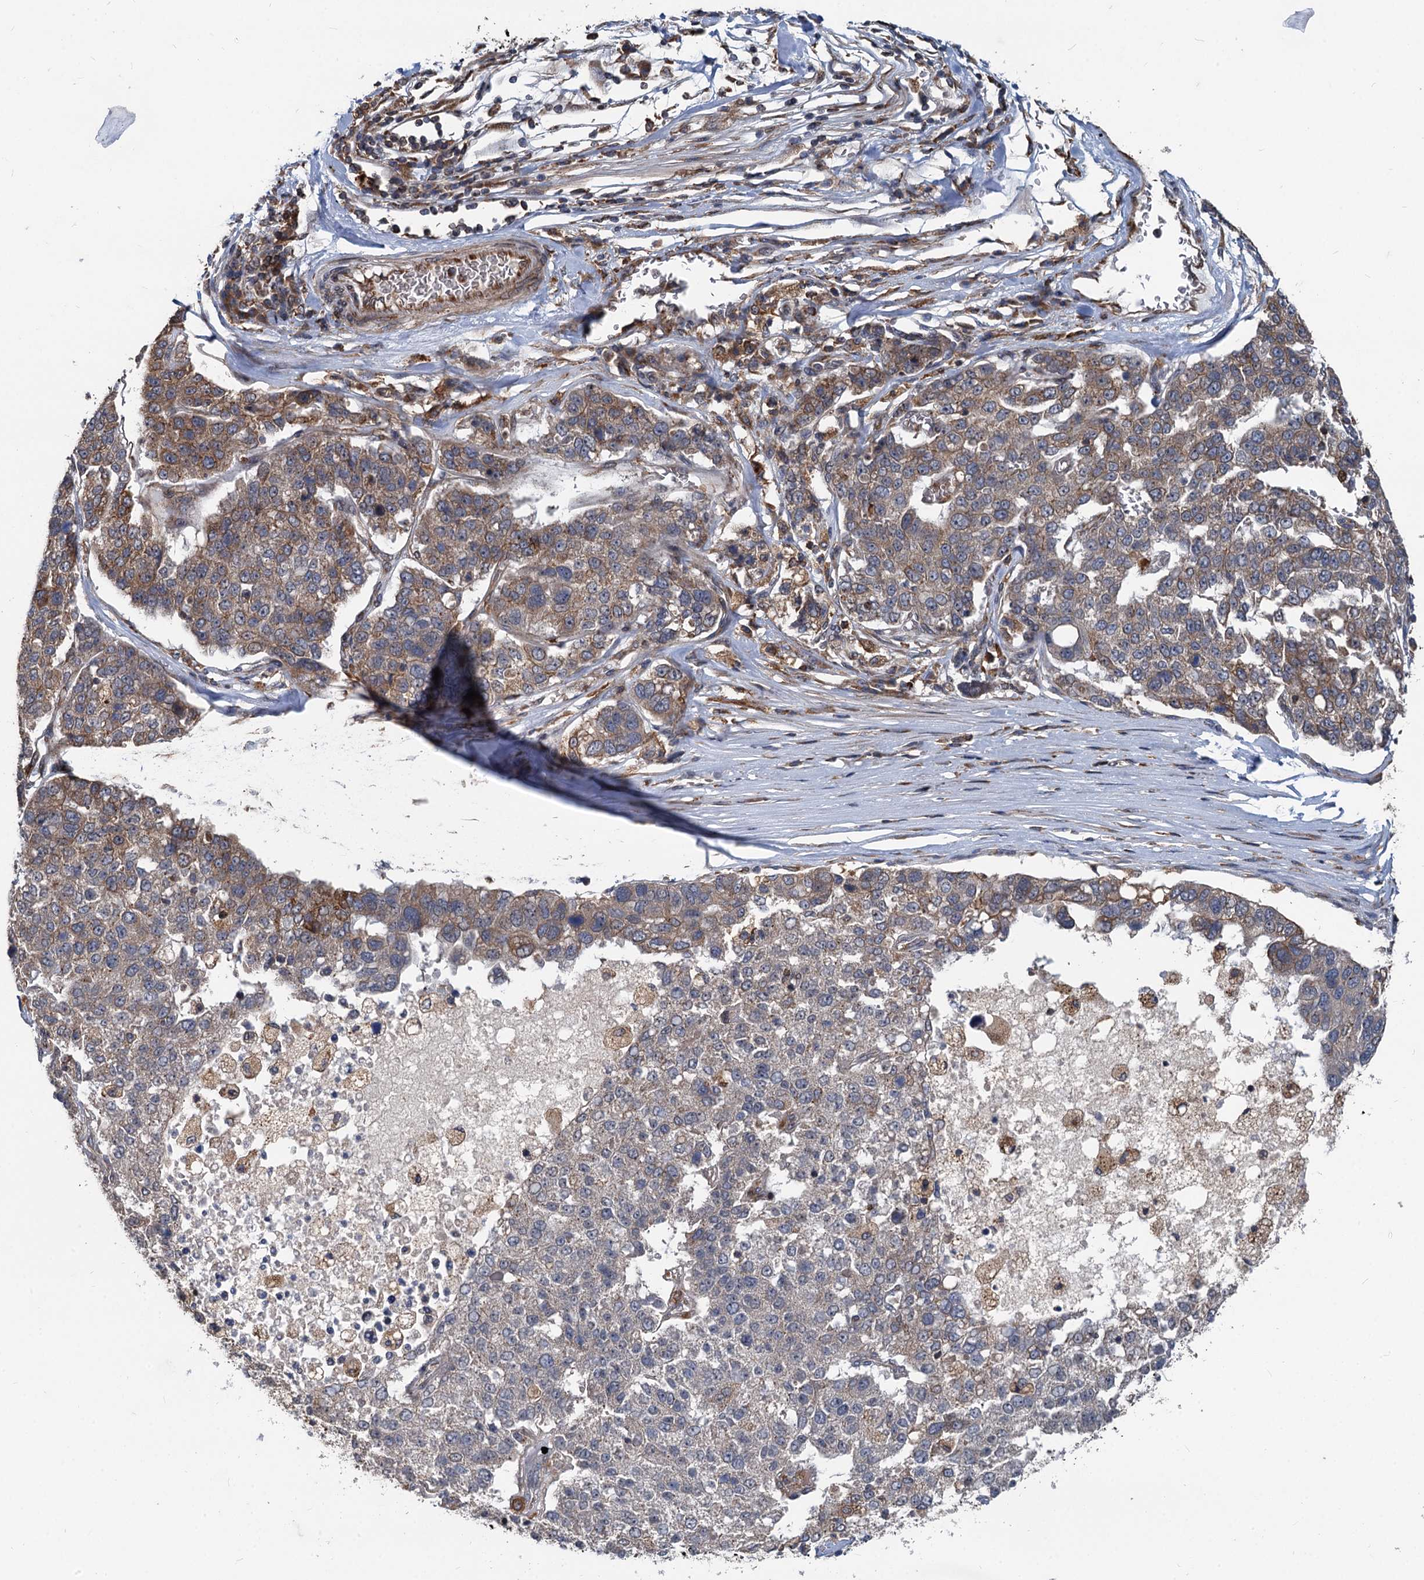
{"staining": {"intensity": "moderate", "quantity": "<25%", "location": "cytoplasmic/membranous"}, "tissue": "pancreatic cancer", "cell_type": "Tumor cells", "image_type": "cancer", "snomed": [{"axis": "morphology", "description": "Adenocarcinoma, NOS"}, {"axis": "topography", "description": "Pancreas"}], "caption": "An immunohistochemistry (IHC) histopathology image of tumor tissue is shown. Protein staining in brown highlights moderate cytoplasmic/membranous positivity in pancreatic adenocarcinoma within tumor cells.", "gene": "STIM1", "patient": {"sex": "female", "age": 61}}